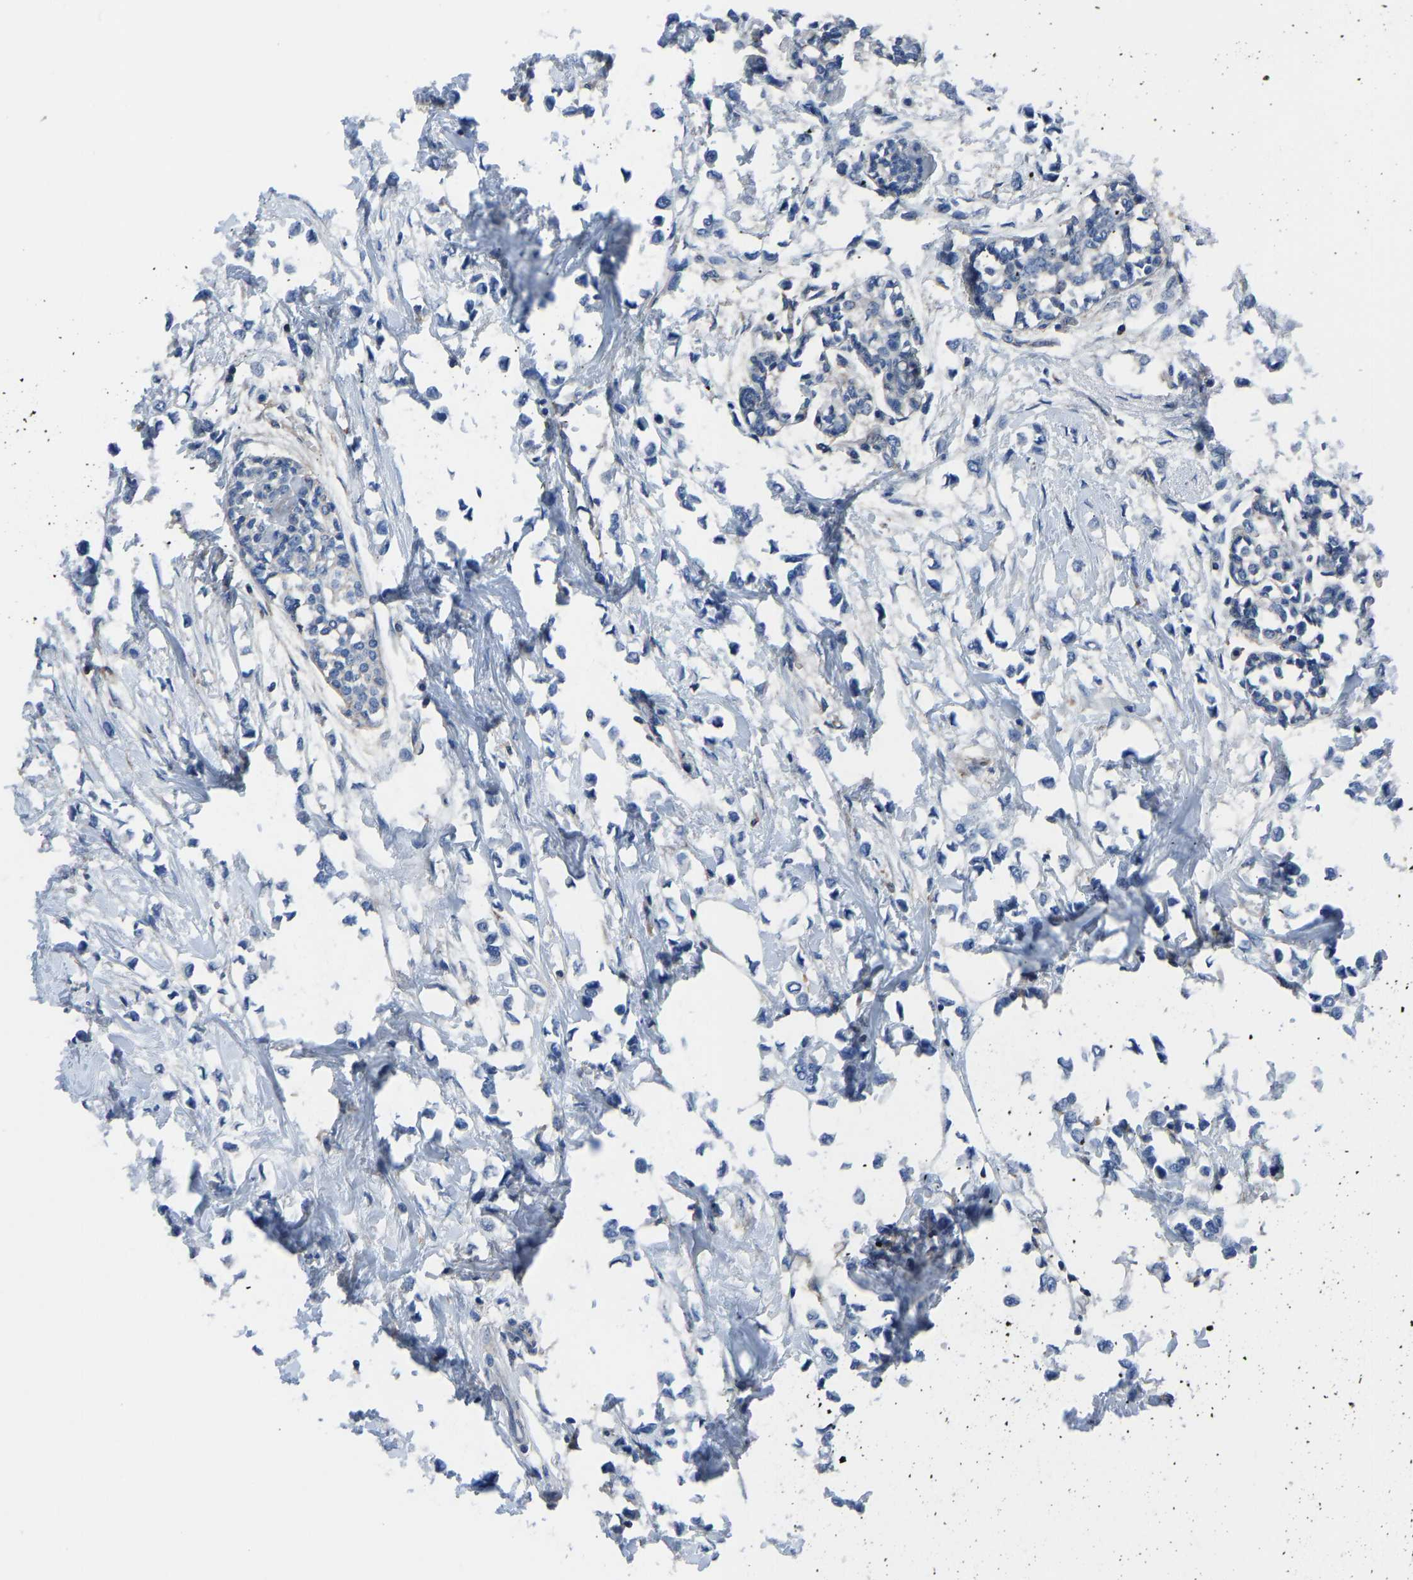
{"staining": {"intensity": "negative", "quantity": "none", "location": "none"}, "tissue": "breast cancer", "cell_type": "Tumor cells", "image_type": "cancer", "snomed": [{"axis": "morphology", "description": "Lobular carcinoma"}, {"axis": "topography", "description": "Breast"}], "caption": "The histopathology image exhibits no significant positivity in tumor cells of breast cancer (lobular carcinoma). (Brightfield microscopy of DAB IHC at high magnification).", "gene": "PRKAR1A", "patient": {"sex": "female", "age": 51}}